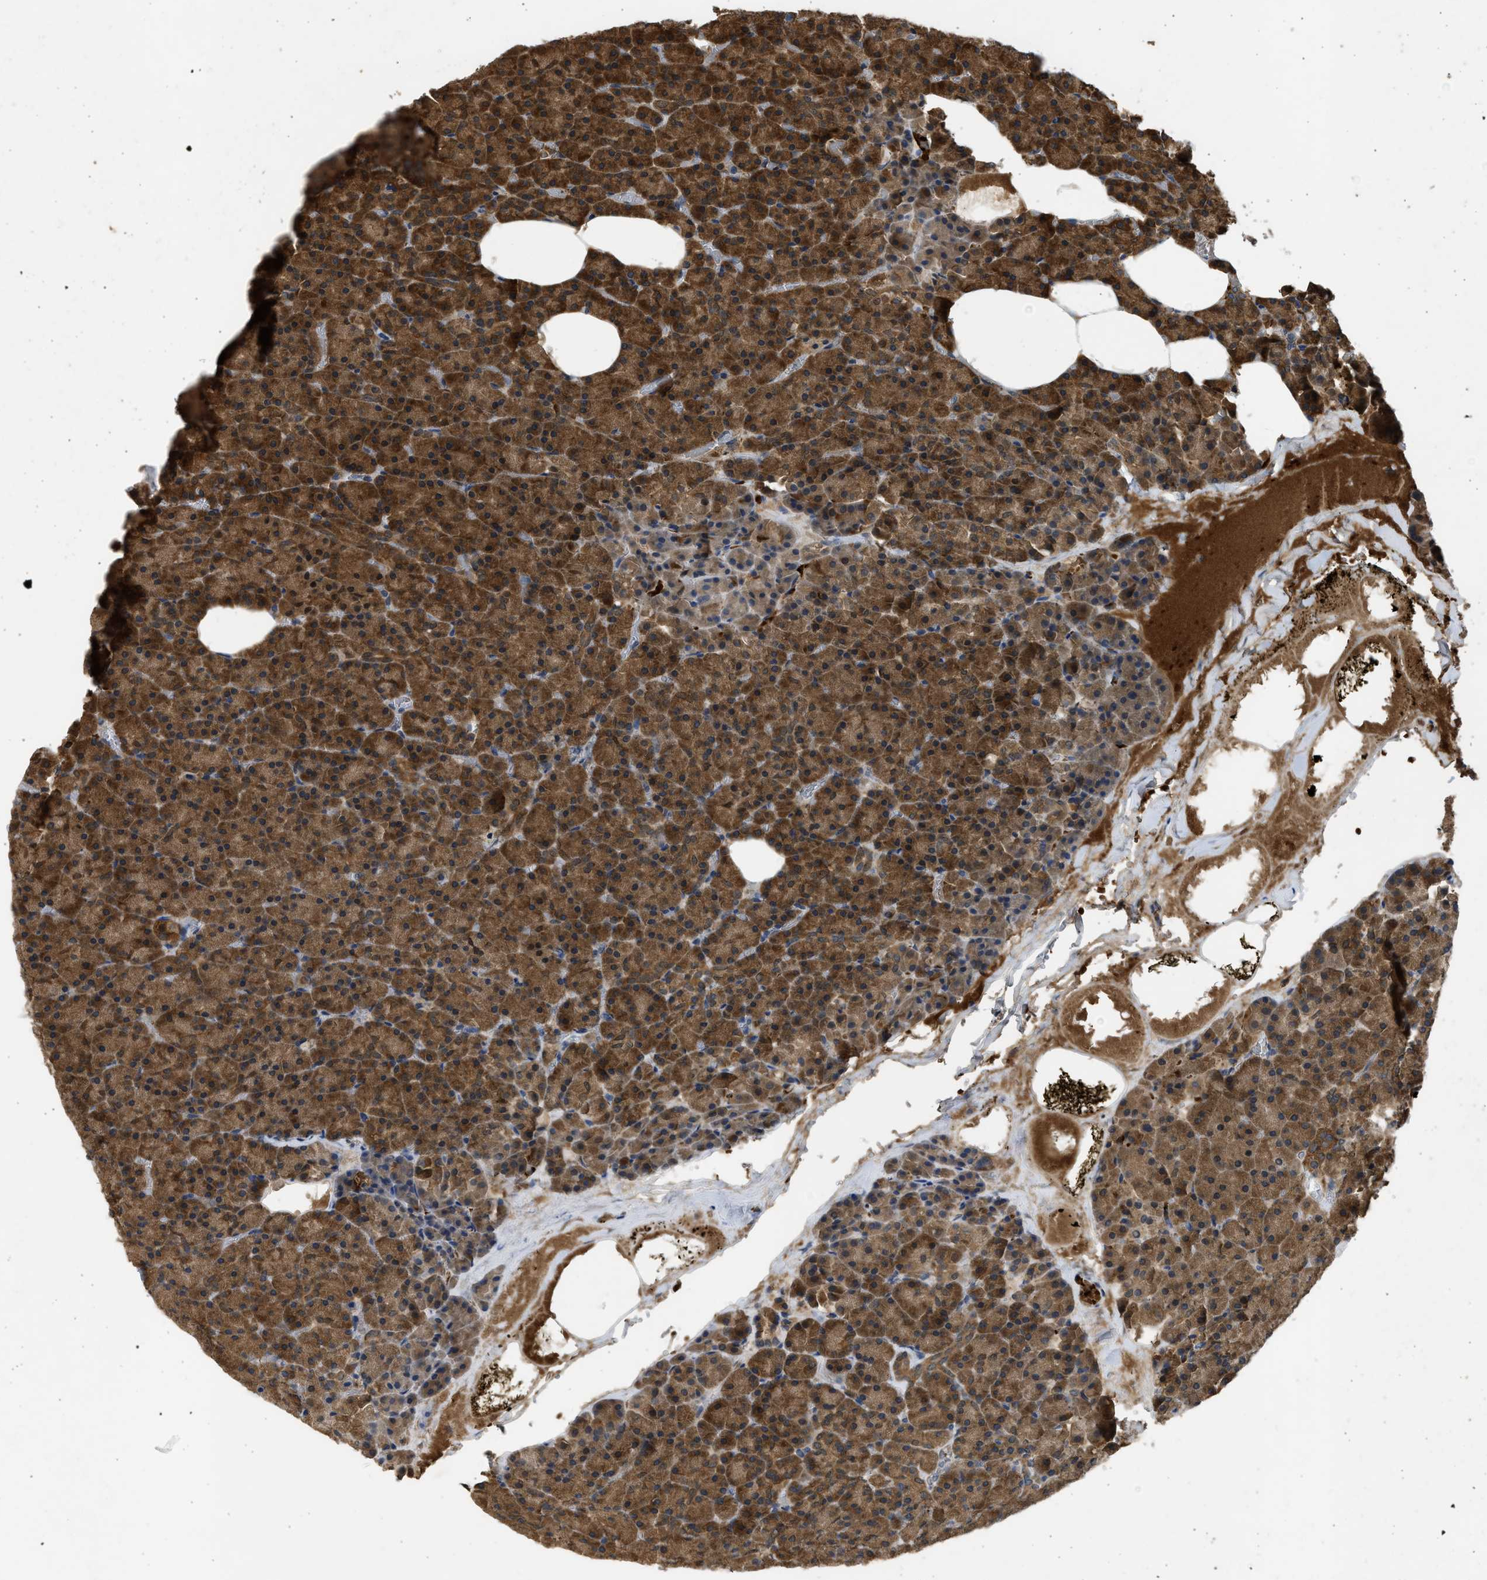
{"staining": {"intensity": "strong", "quantity": ">75%", "location": "cytoplasmic/membranous"}, "tissue": "pancreas", "cell_type": "Exocrine glandular cells", "image_type": "normal", "snomed": [{"axis": "morphology", "description": "Normal tissue, NOS"}, {"axis": "morphology", "description": "Carcinoid, malignant, NOS"}, {"axis": "topography", "description": "Pancreas"}], "caption": "Immunohistochemistry staining of benign pancreas, which displays high levels of strong cytoplasmic/membranous positivity in about >75% of exocrine glandular cells indicating strong cytoplasmic/membranous protein staining. The staining was performed using DAB (brown) for protein detection and nuclei were counterstained in hematoxylin (blue).", "gene": "MAPK7", "patient": {"sex": "female", "age": 35}}